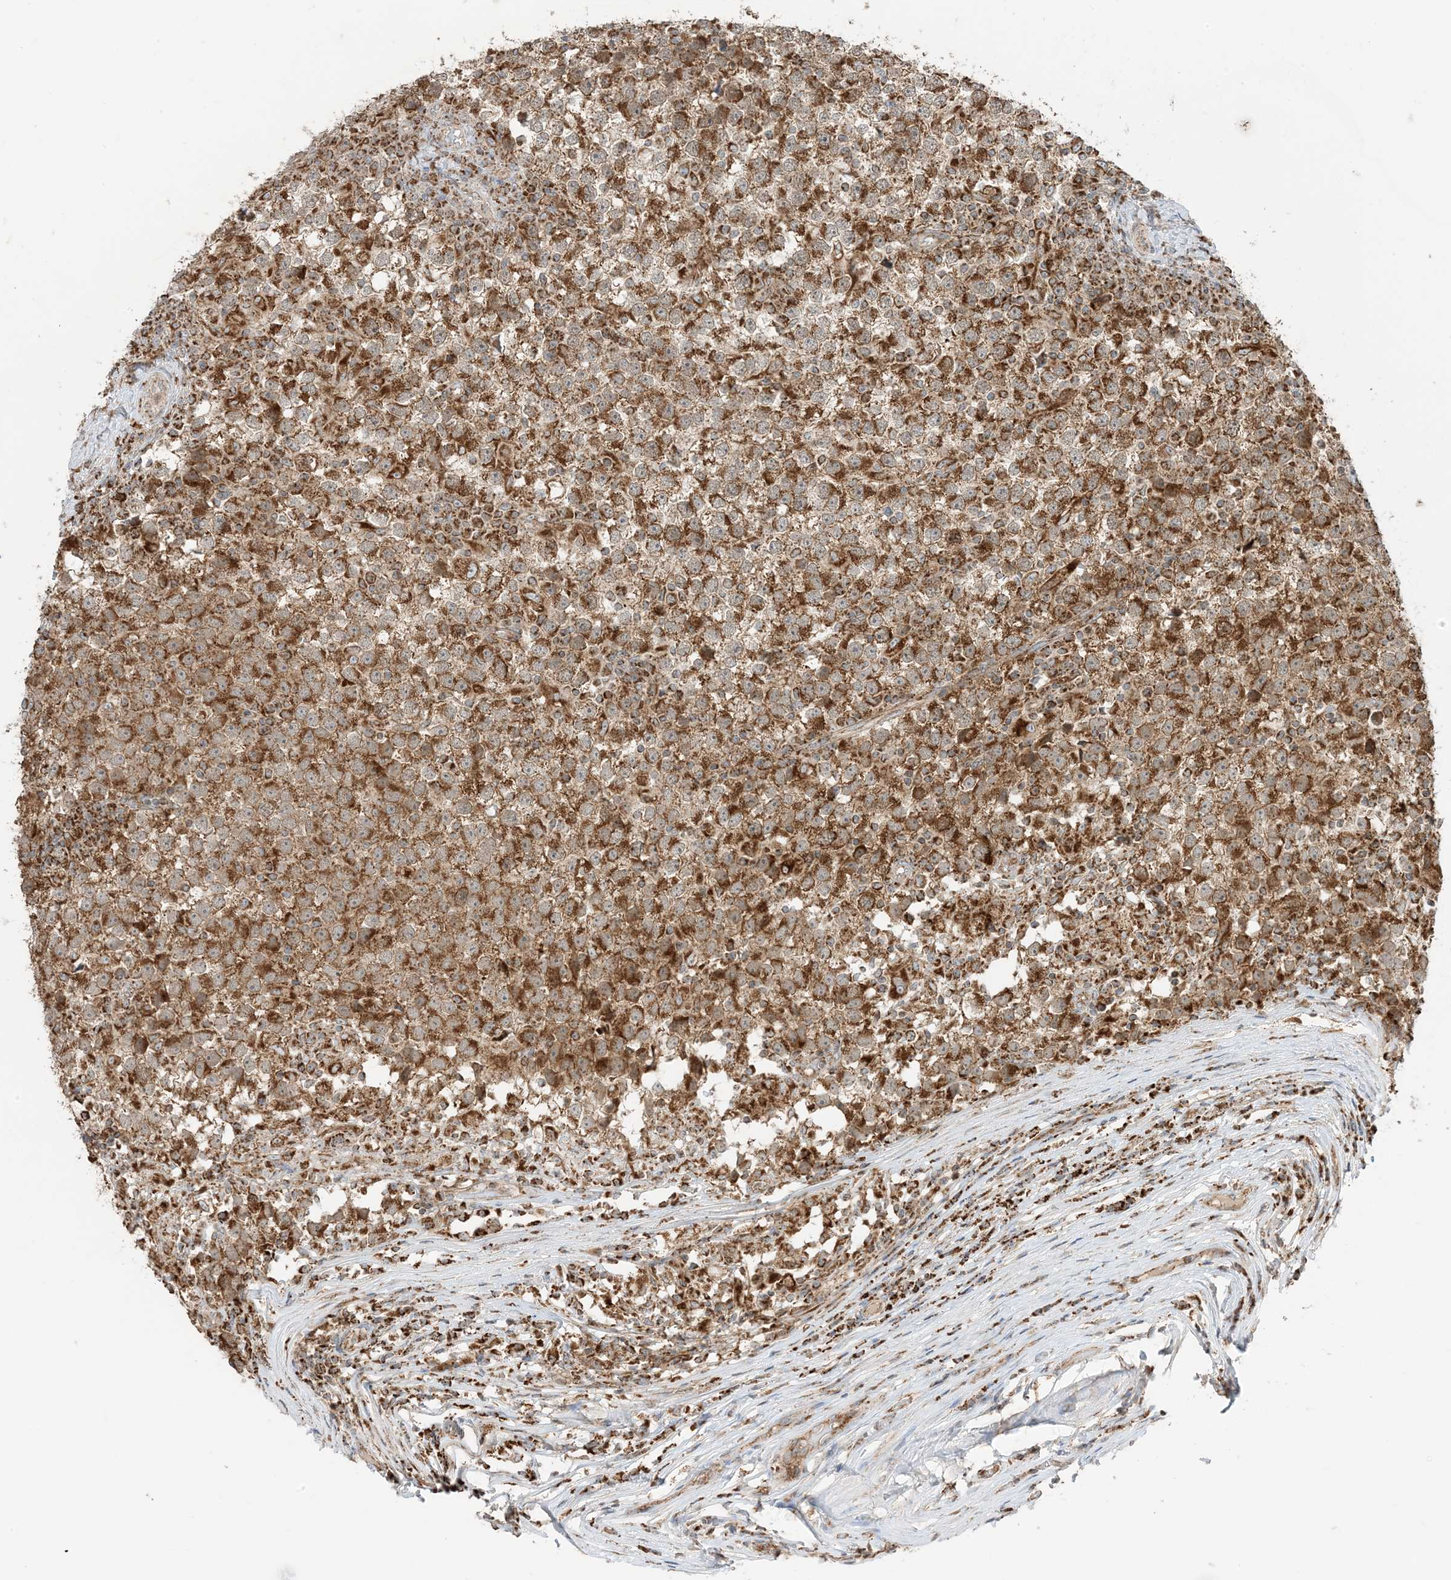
{"staining": {"intensity": "strong", "quantity": ">75%", "location": "cytoplasmic/membranous"}, "tissue": "testis cancer", "cell_type": "Tumor cells", "image_type": "cancer", "snomed": [{"axis": "morphology", "description": "Seminoma, NOS"}, {"axis": "topography", "description": "Testis"}], "caption": "Protein expression analysis of seminoma (testis) shows strong cytoplasmic/membranous staining in about >75% of tumor cells. The protein of interest is stained brown, and the nuclei are stained in blue (DAB (3,3'-diaminobenzidine) IHC with brightfield microscopy, high magnification).", "gene": "N4BP3", "patient": {"sex": "male", "age": 65}}